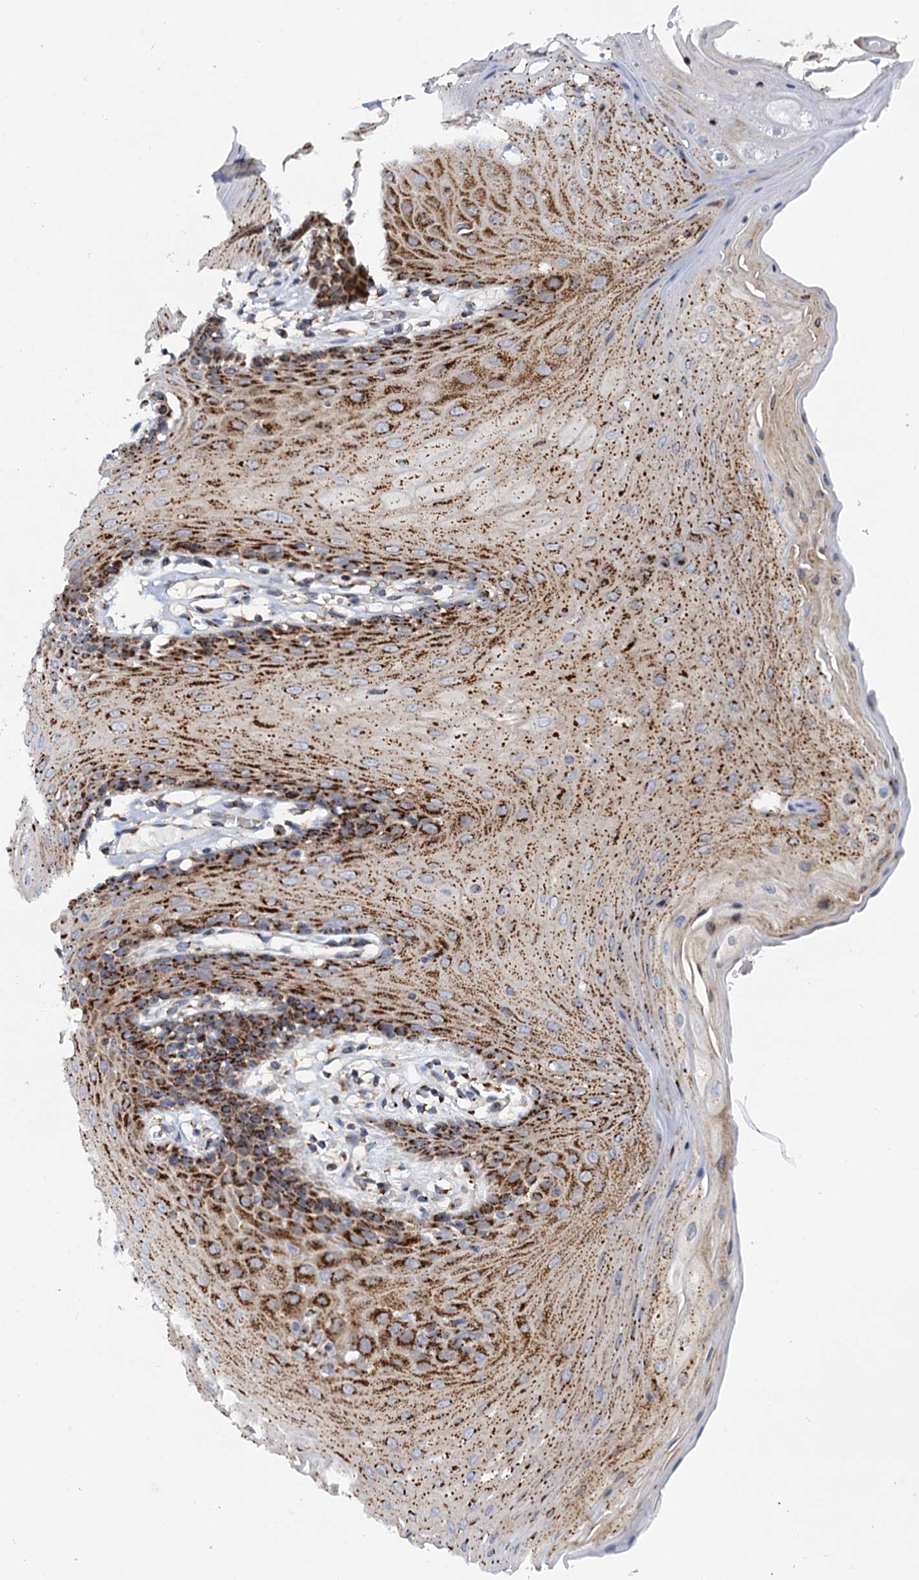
{"staining": {"intensity": "strong", "quantity": "25%-75%", "location": "cytoplasmic/membranous"}, "tissue": "oral mucosa", "cell_type": "Squamous epithelial cells", "image_type": "normal", "snomed": [{"axis": "morphology", "description": "Normal tissue, NOS"}, {"axis": "morphology", "description": "Squamous cell carcinoma, NOS"}, {"axis": "topography", "description": "Skeletal muscle"}, {"axis": "topography", "description": "Oral tissue"}, {"axis": "topography", "description": "Salivary gland"}, {"axis": "topography", "description": "Head-Neck"}], "caption": "Immunohistochemical staining of benign human oral mucosa demonstrates strong cytoplasmic/membranous protein staining in about 25%-75% of squamous epithelial cells.", "gene": "SUPT20H", "patient": {"sex": "male", "age": 54}}